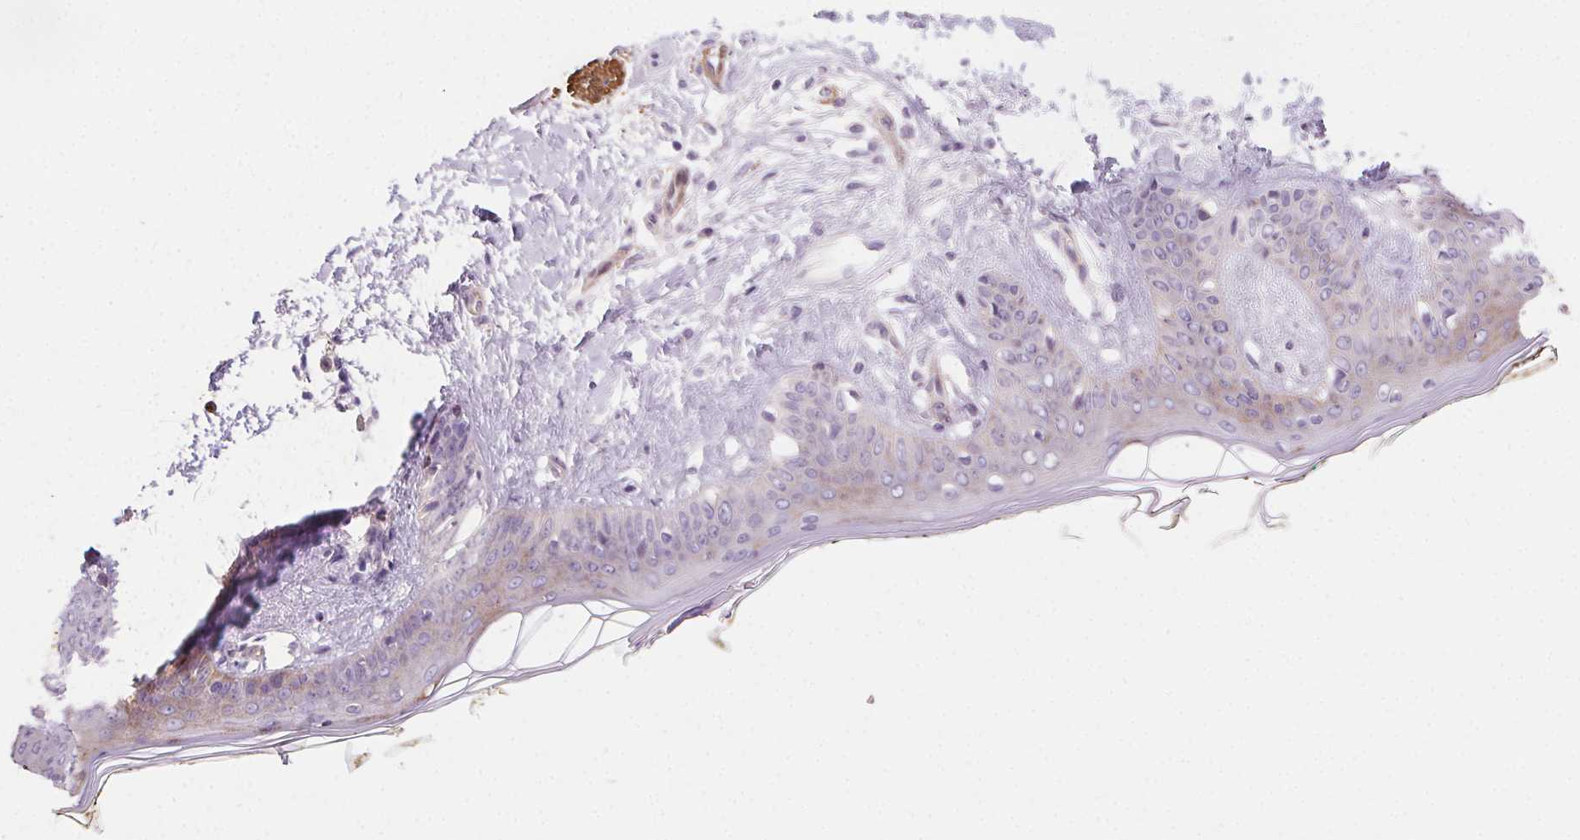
{"staining": {"intensity": "negative", "quantity": "none", "location": "none"}, "tissue": "skin", "cell_type": "Fibroblasts", "image_type": "normal", "snomed": [{"axis": "morphology", "description": "Normal tissue, NOS"}, {"axis": "topography", "description": "Skin"}], "caption": "This is an immunohistochemistry micrograph of normal skin. There is no staining in fibroblasts.", "gene": "GPX8", "patient": {"sex": "female", "age": 34}}